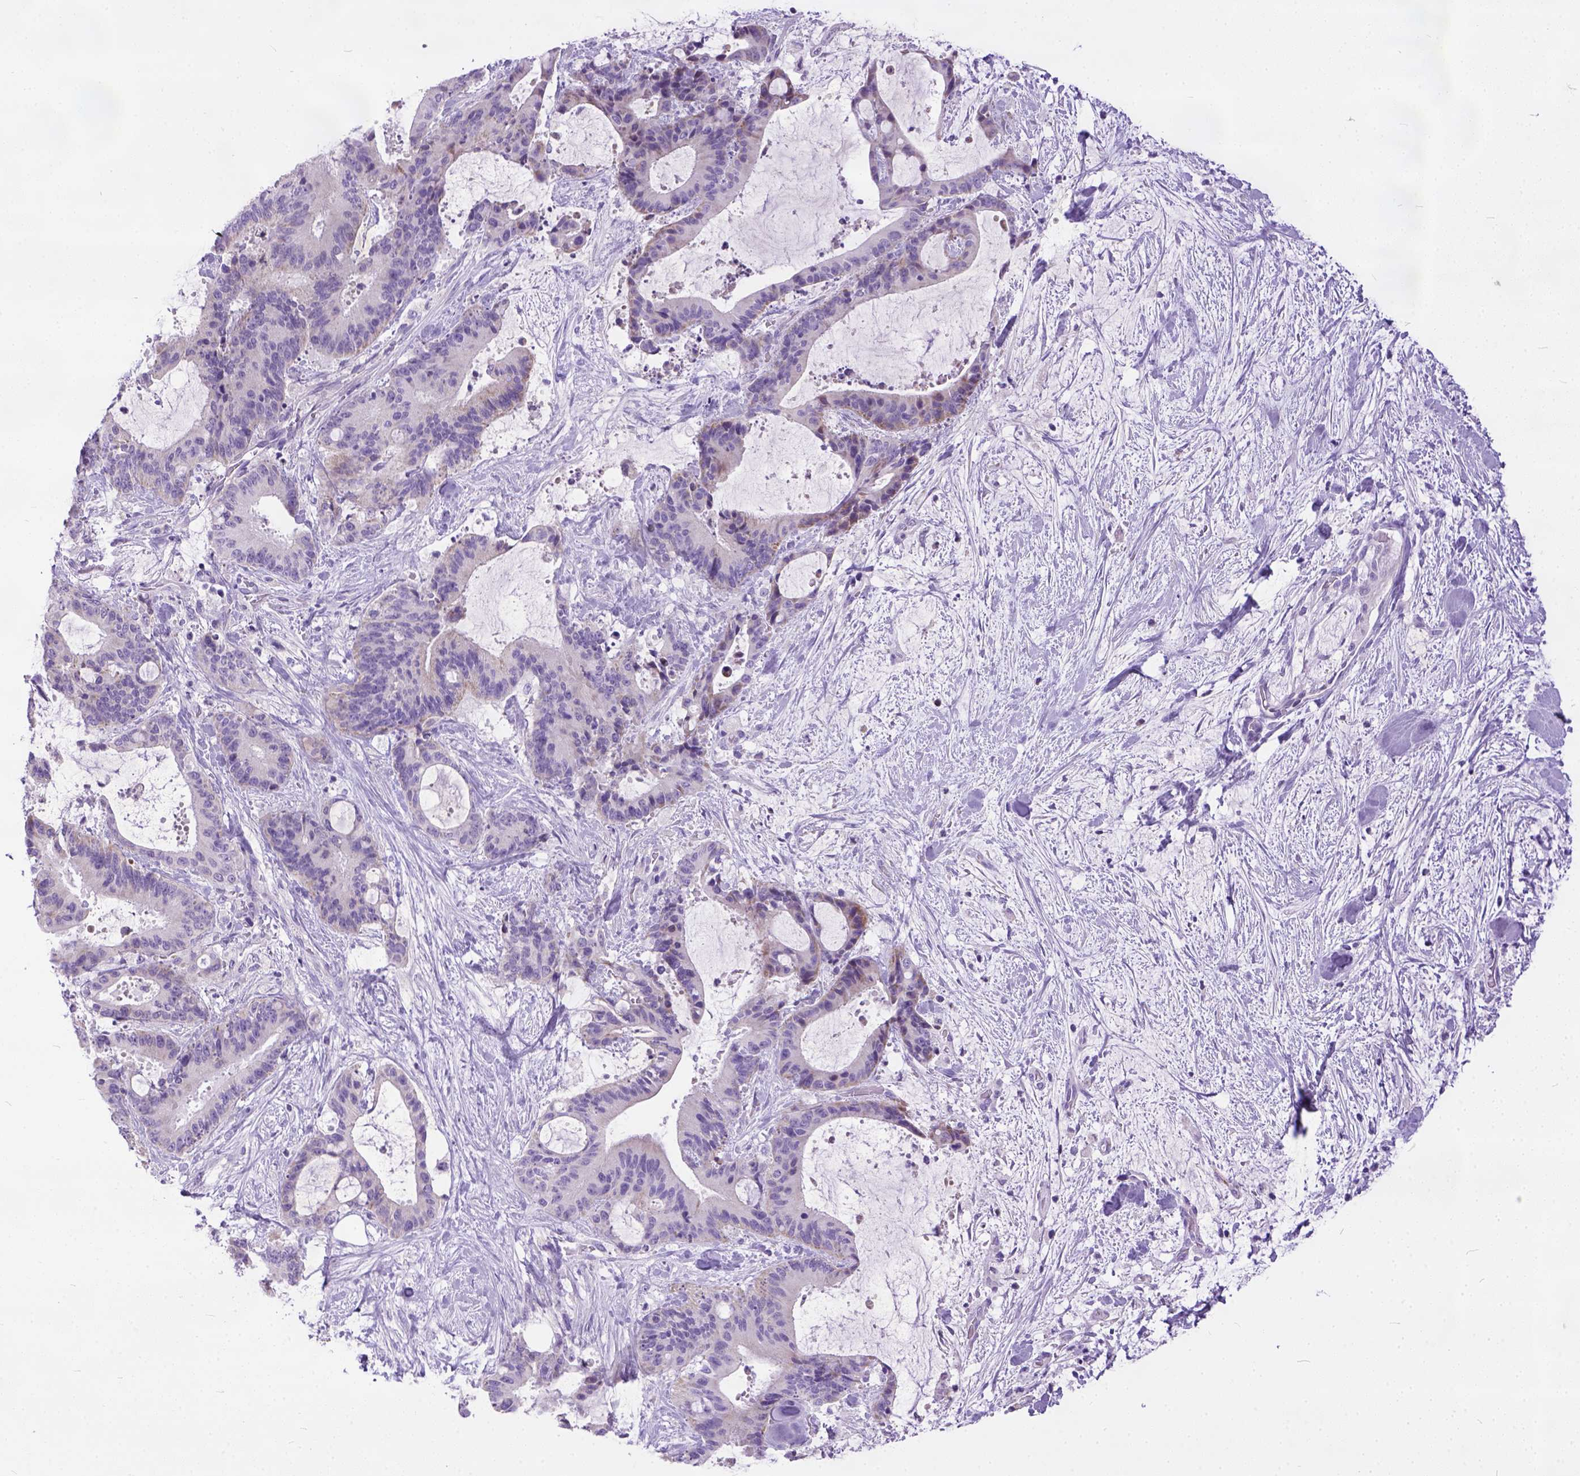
{"staining": {"intensity": "negative", "quantity": "none", "location": "none"}, "tissue": "liver cancer", "cell_type": "Tumor cells", "image_type": "cancer", "snomed": [{"axis": "morphology", "description": "Cholangiocarcinoma"}, {"axis": "topography", "description": "Liver"}], "caption": "Human cholangiocarcinoma (liver) stained for a protein using immunohistochemistry displays no expression in tumor cells.", "gene": "PLK5", "patient": {"sex": "female", "age": 73}}